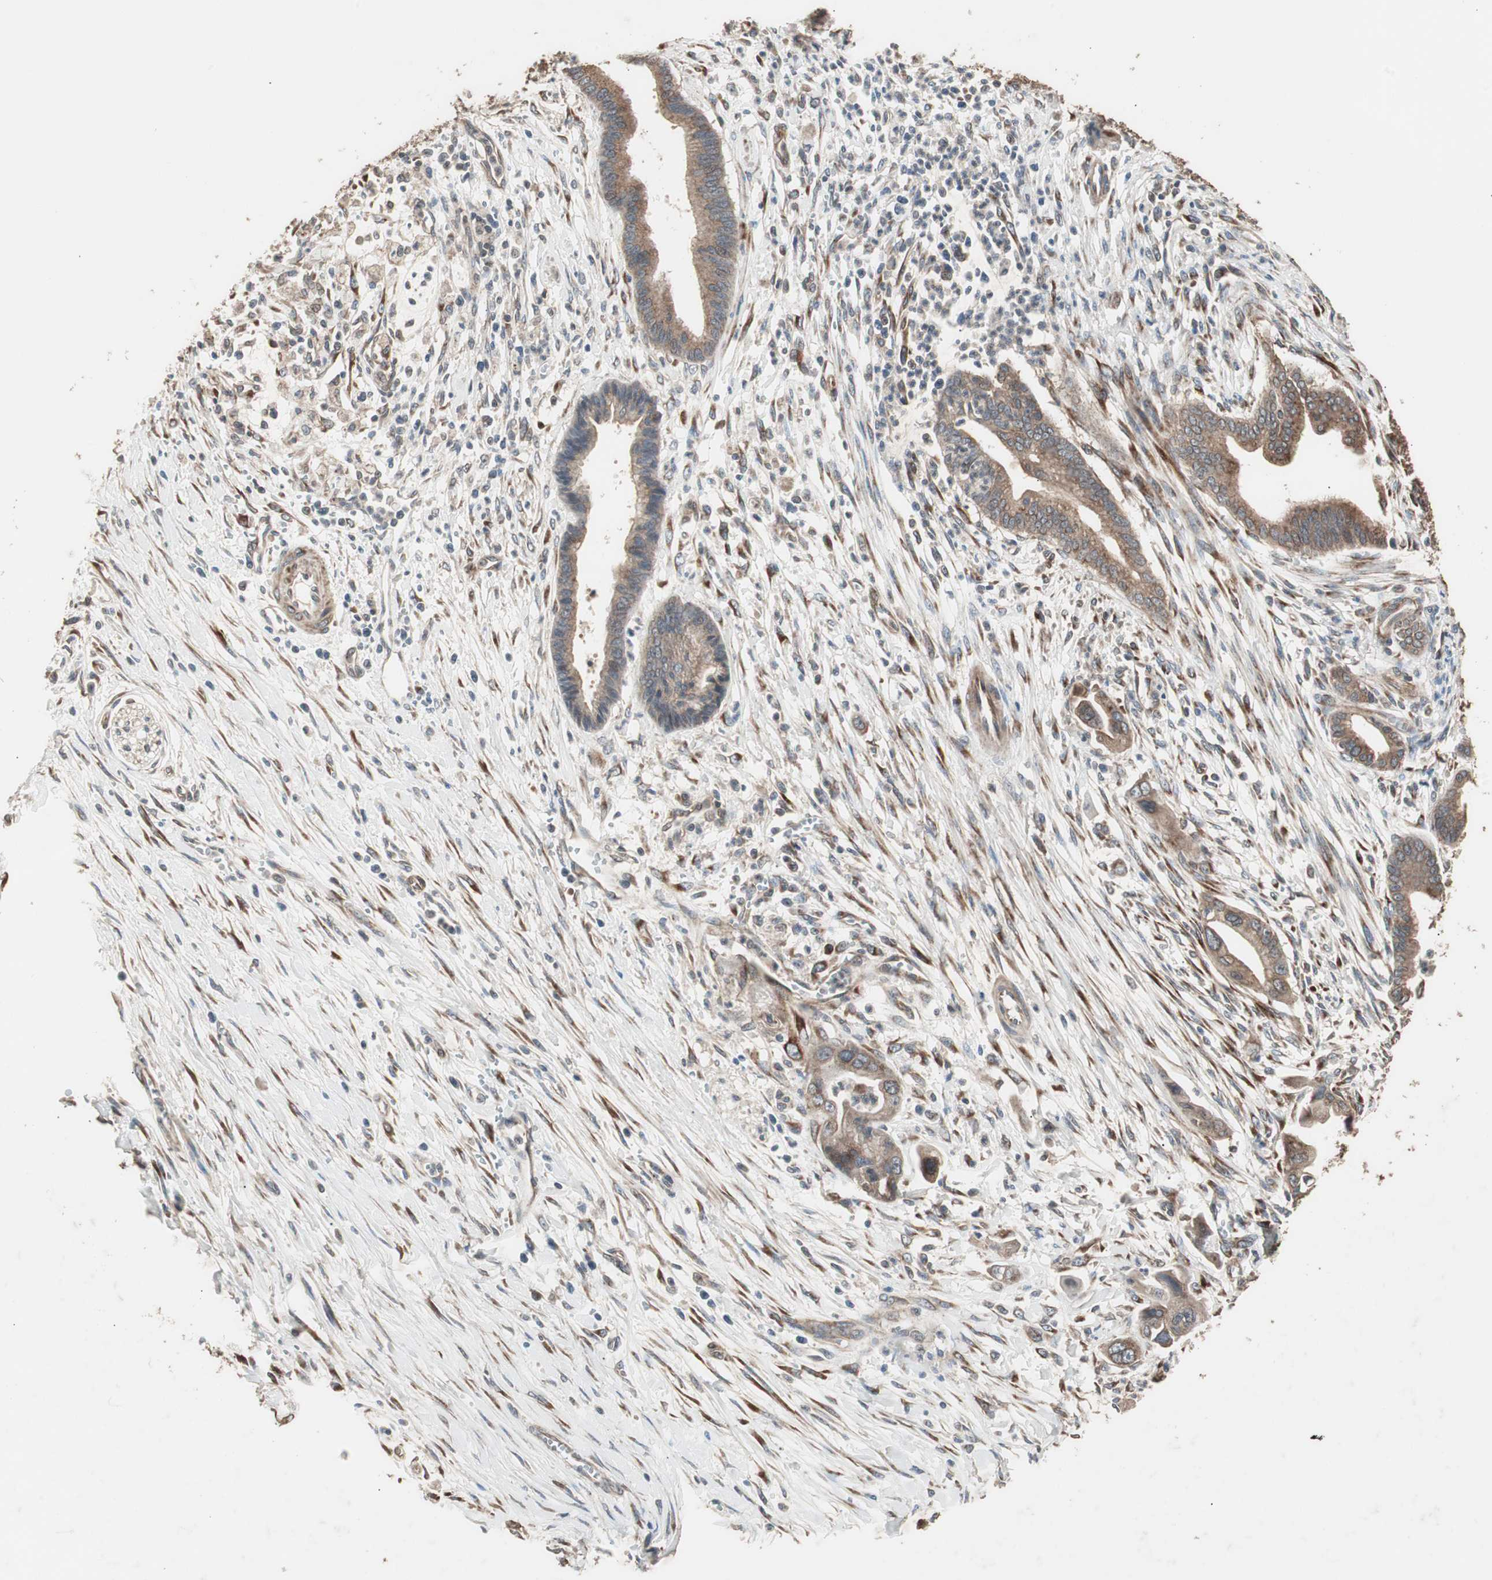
{"staining": {"intensity": "moderate", "quantity": ">75%", "location": "cytoplasmic/membranous"}, "tissue": "pancreatic cancer", "cell_type": "Tumor cells", "image_type": "cancer", "snomed": [{"axis": "morphology", "description": "Adenocarcinoma, NOS"}, {"axis": "topography", "description": "Pancreas"}], "caption": "Adenocarcinoma (pancreatic) stained with immunohistochemistry (IHC) displays moderate cytoplasmic/membranous expression in approximately >75% of tumor cells. Using DAB (3,3'-diaminobenzidine) (brown) and hematoxylin (blue) stains, captured at high magnification using brightfield microscopy.", "gene": "LZTS1", "patient": {"sex": "male", "age": 59}}